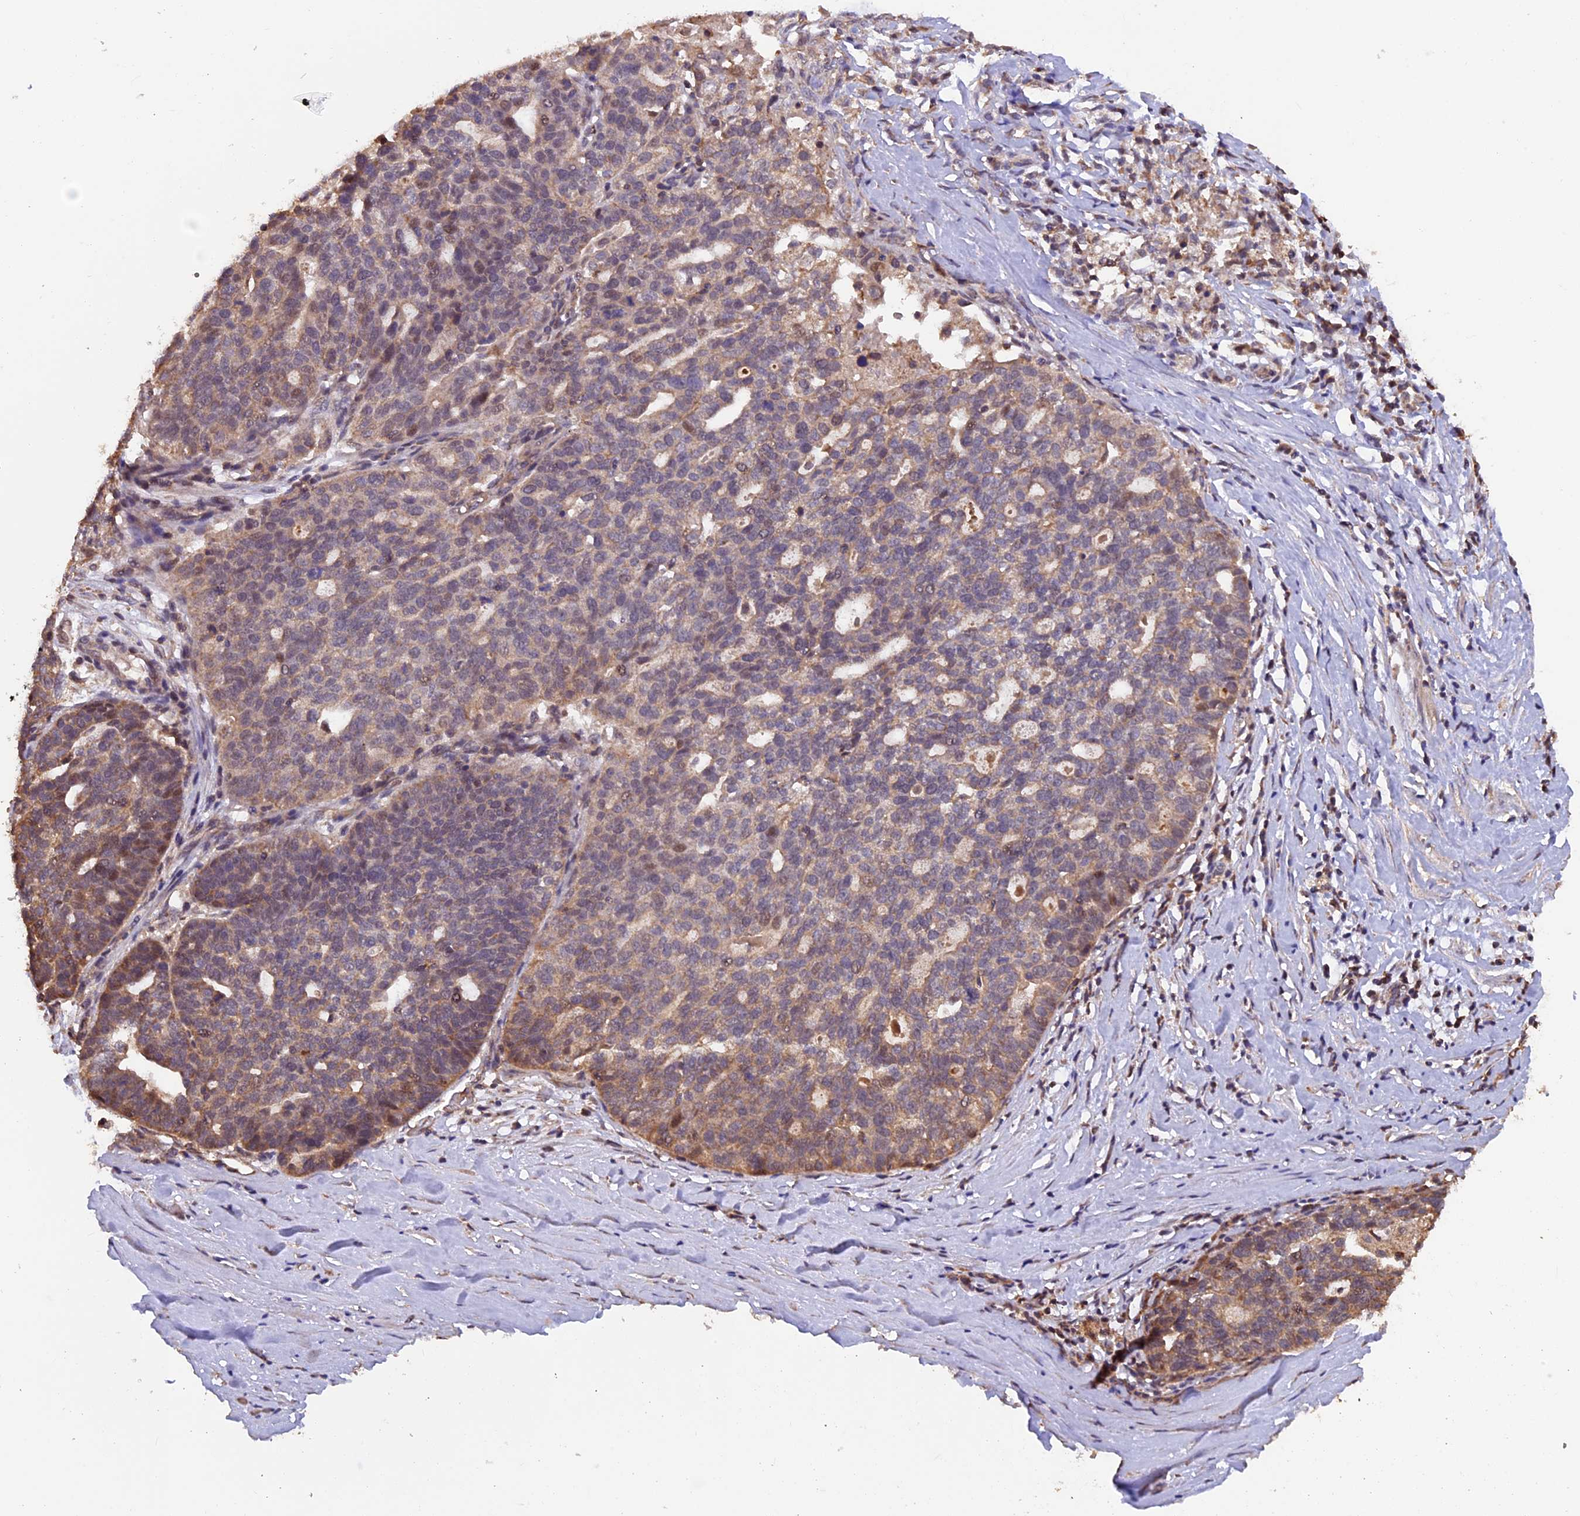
{"staining": {"intensity": "moderate", "quantity": "25%-75%", "location": "cytoplasmic/membranous,nuclear"}, "tissue": "ovarian cancer", "cell_type": "Tumor cells", "image_type": "cancer", "snomed": [{"axis": "morphology", "description": "Cystadenocarcinoma, serous, NOS"}, {"axis": "topography", "description": "Ovary"}], "caption": "About 25%-75% of tumor cells in serous cystadenocarcinoma (ovarian) display moderate cytoplasmic/membranous and nuclear protein staining as visualized by brown immunohistochemical staining.", "gene": "PKD2L2", "patient": {"sex": "female", "age": 59}}